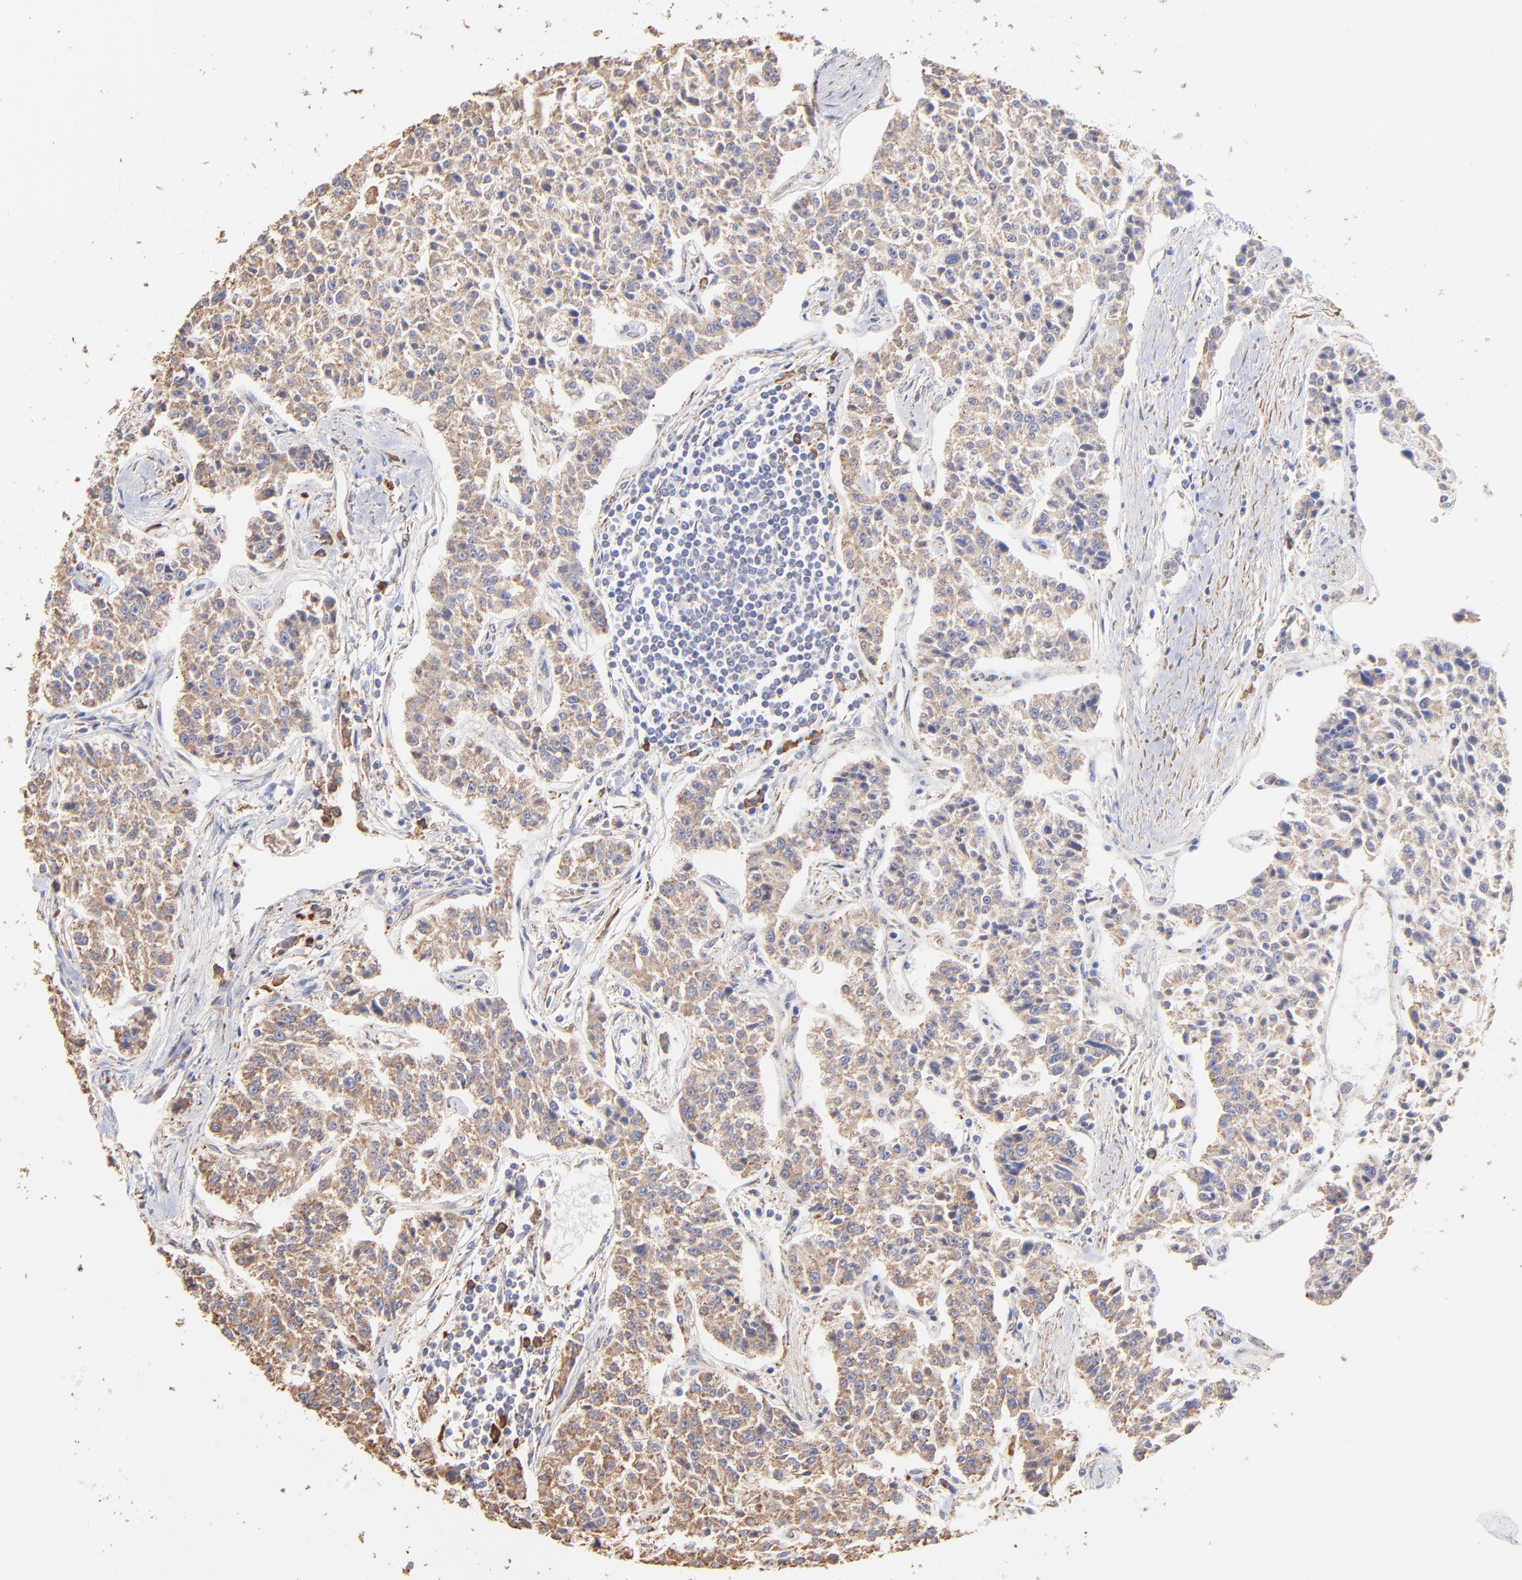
{"staining": {"intensity": "moderate", "quantity": ">75%", "location": "cytoplasmic/membranous"}, "tissue": "carcinoid", "cell_type": "Tumor cells", "image_type": "cancer", "snomed": [{"axis": "morphology", "description": "Carcinoid, malignant, NOS"}, {"axis": "topography", "description": "Stomach"}], "caption": "IHC photomicrograph of neoplastic tissue: human malignant carcinoid stained using immunohistochemistry reveals medium levels of moderate protein expression localized specifically in the cytoplasmic/membranous of tumor cells, appearing as a cytoplasmic/membranous brown color.", "gene": "PFKM", "patient": {"sex": "female", "age": 76}}